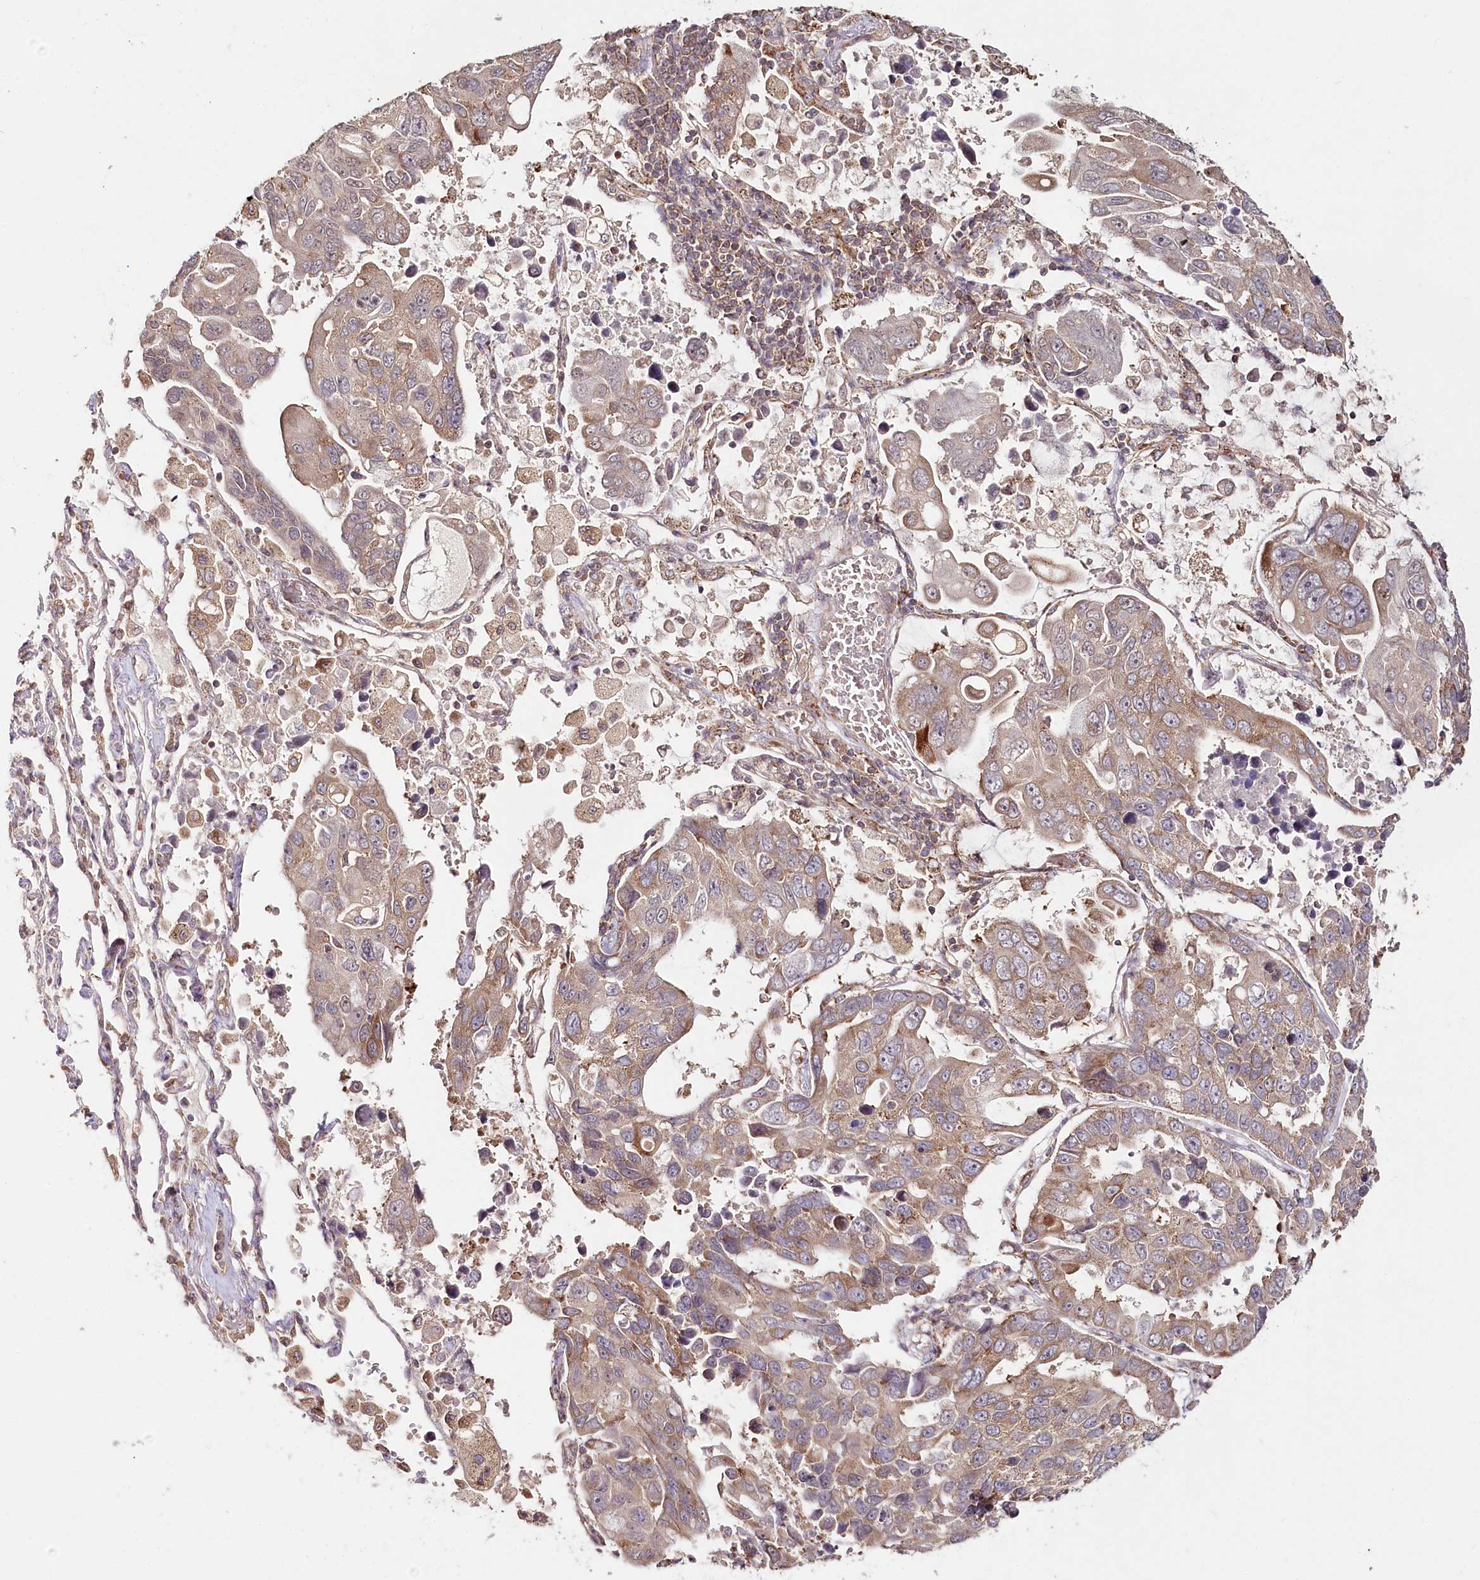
{"staining": {"intensity": "moderate", "quantity": ">75%", "location": "cytoplasmic/membranous"}, "tissue": "lung cancer", "cell_type": "Tumor cells", "image_type": "cancer", "snomed": [{"axis": "morphology", "description": "Adenocarcinoma, NOS"}, {"axis": "topography", "description": "Lung"}], "caption": "IHC micrograph of human lung cancer stained for a protein (brown), which demonstrates medium levels of moderate cytoplasmic/membranous positivity in approximately >75% of tumor cells.", "gene": "OTUD4", "patient": {"sex": "male", "age": 64}}